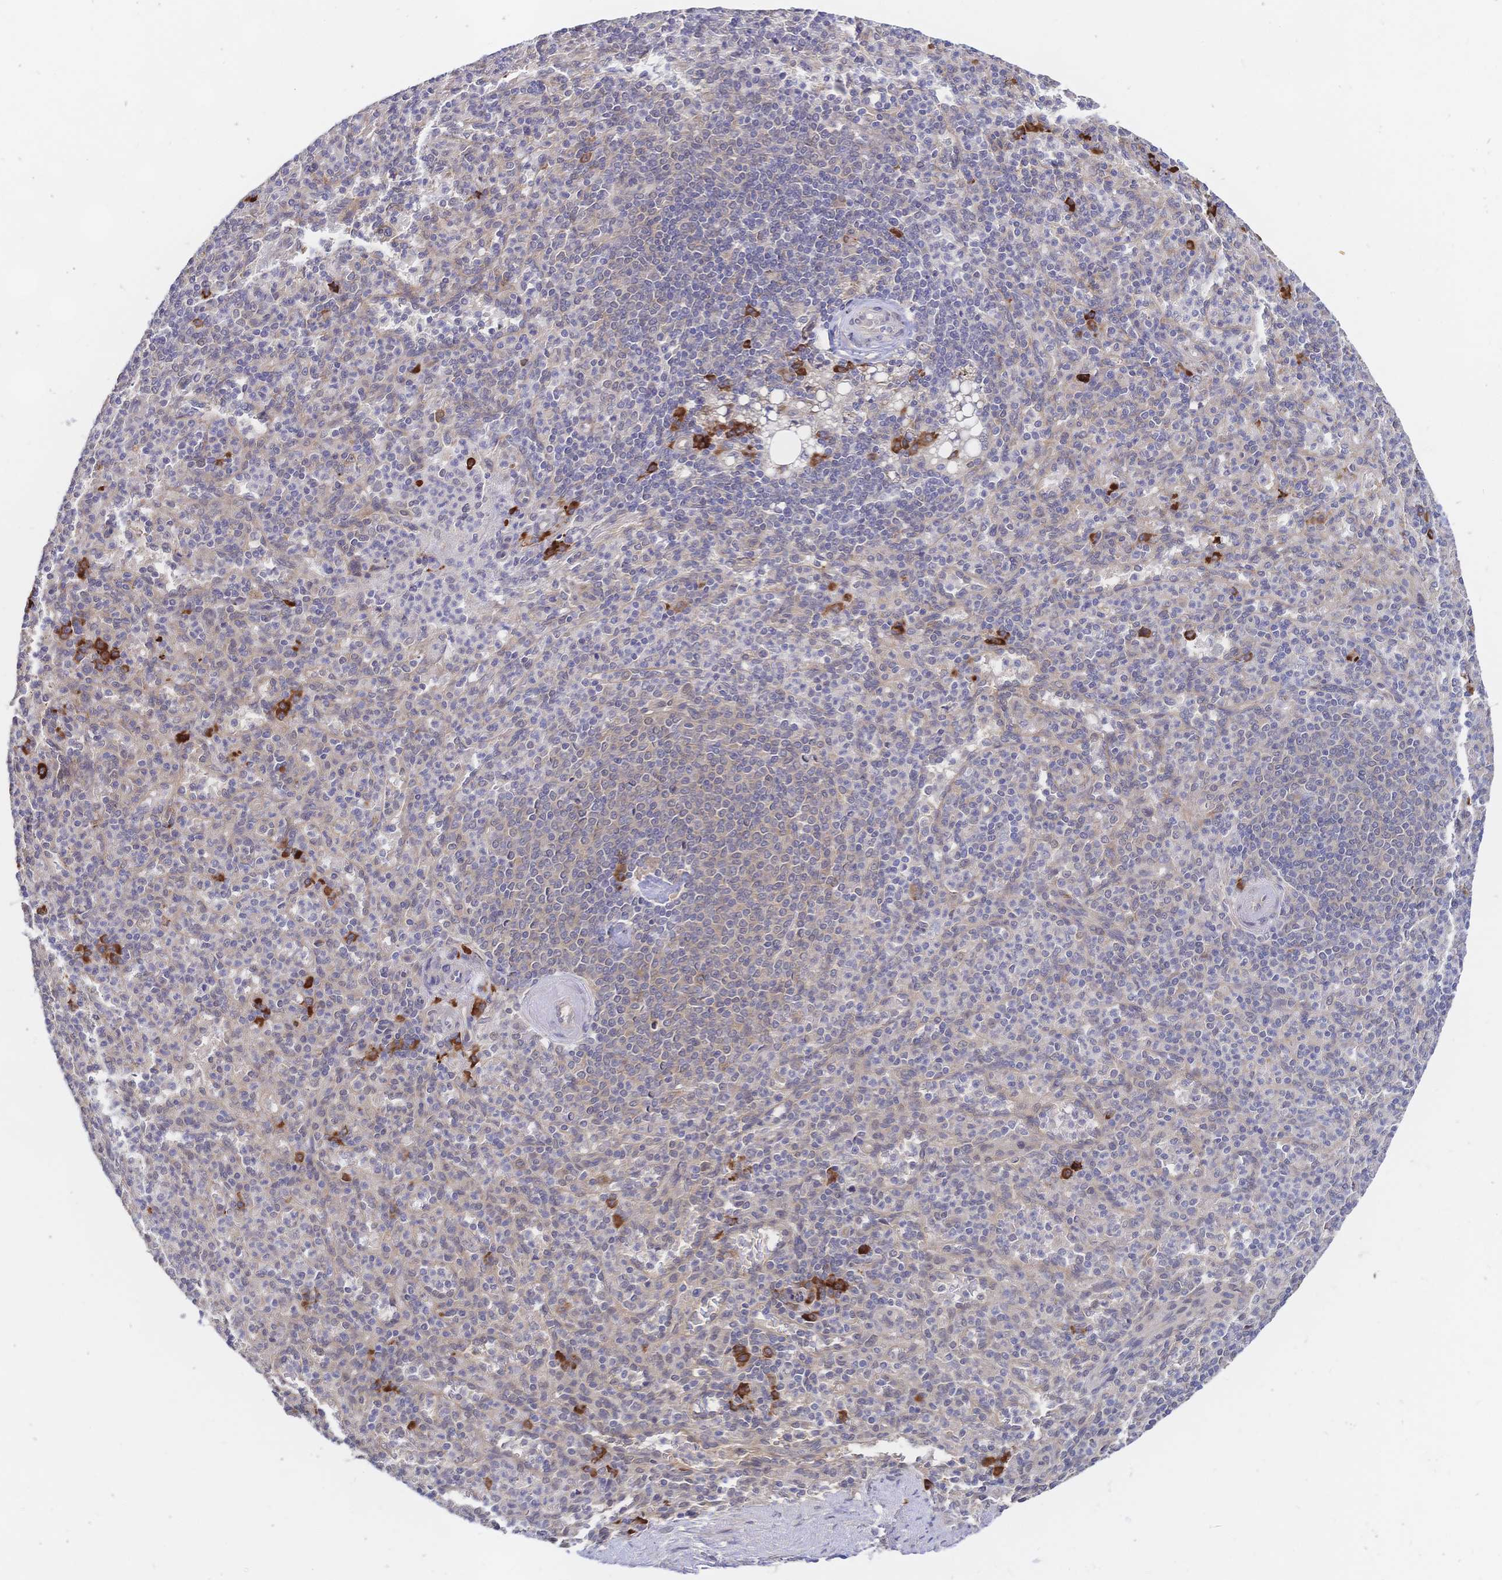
{"staining": {"intensity": "strong", "quantity": "<25%", "location": "cytoplasmic/membranous"}, "tissue": "spleen", "cell_type": "Cells in red pulp", "image_type": "normal", "snomed": [{"axis": "morphology", "description": "Normal tissue, NOS"}, {"axis": "topography", "description": "Spleen"}], "caption": "Unremarkable spleen was stained to show a protein in brown. There is medium levels of strong cytoplasmic/membranous expression in approximately <25% of cells in red pulp. (DAB IHC with brightfield microscopy, high magnification).", "gene": "LMO4", "patient": {"sex": "female", "age": 74}}